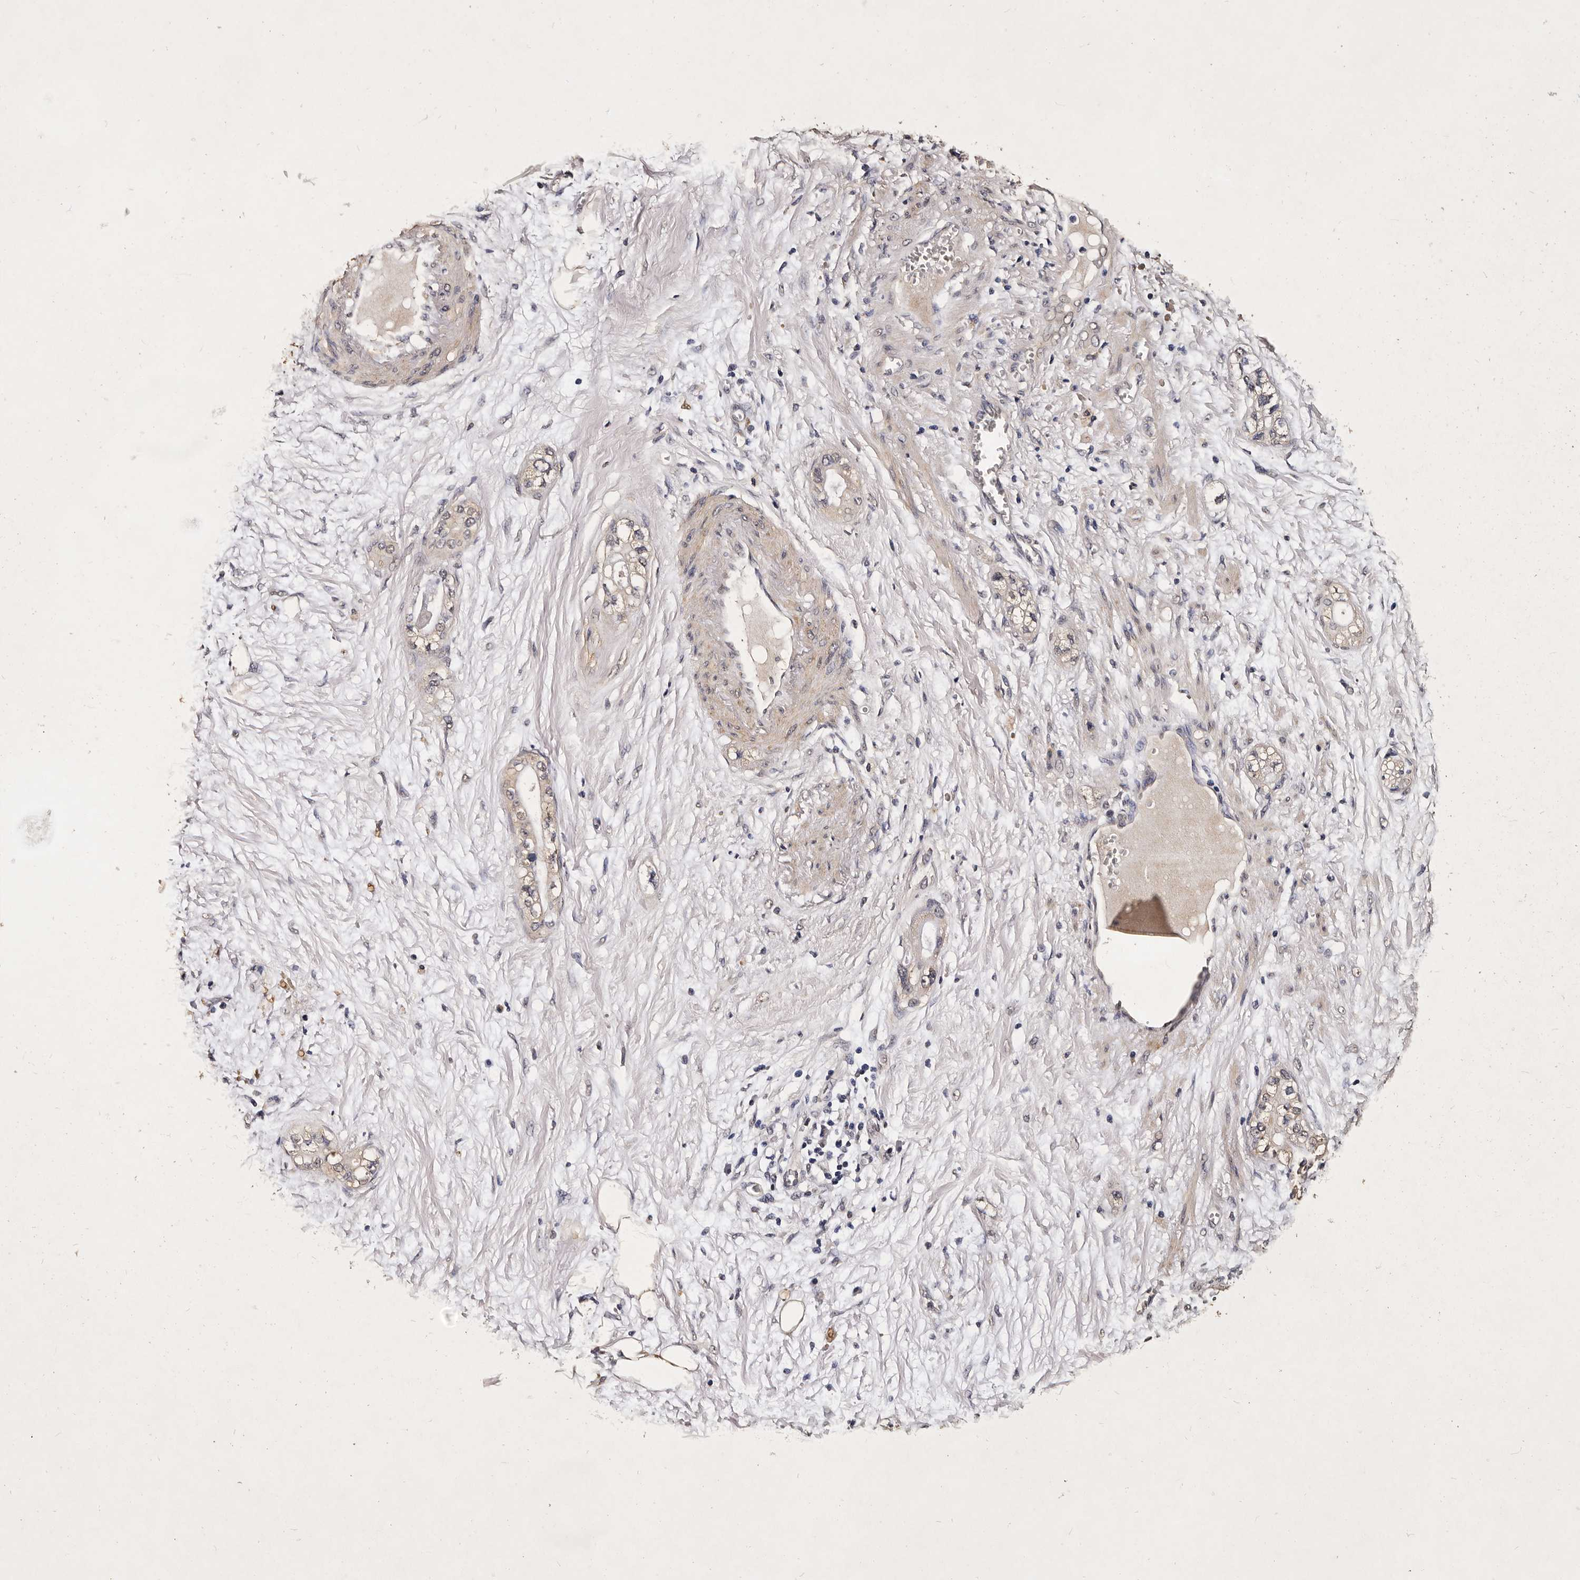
{"staining": {"intensity": "weak", "quantity": "<25%", "location": "nuclear"}, "tissue": "pancreatic cancer", "cell_type": "Tumor cells", "image_type": "cancer", "snomed": [{"axis": "morphology", "description": "Adenocarcinoma, NOS"}, {"axis": "topography", "description": "Pancreas"}], "caption": "This is an immunohistochemistry (IHC) micrograph of pancreatic cancer (adenocarcinoma). There is no positivity in tumor cells.", "gene": "PARS2", "patient": {"sex": "male", "age": 68}}